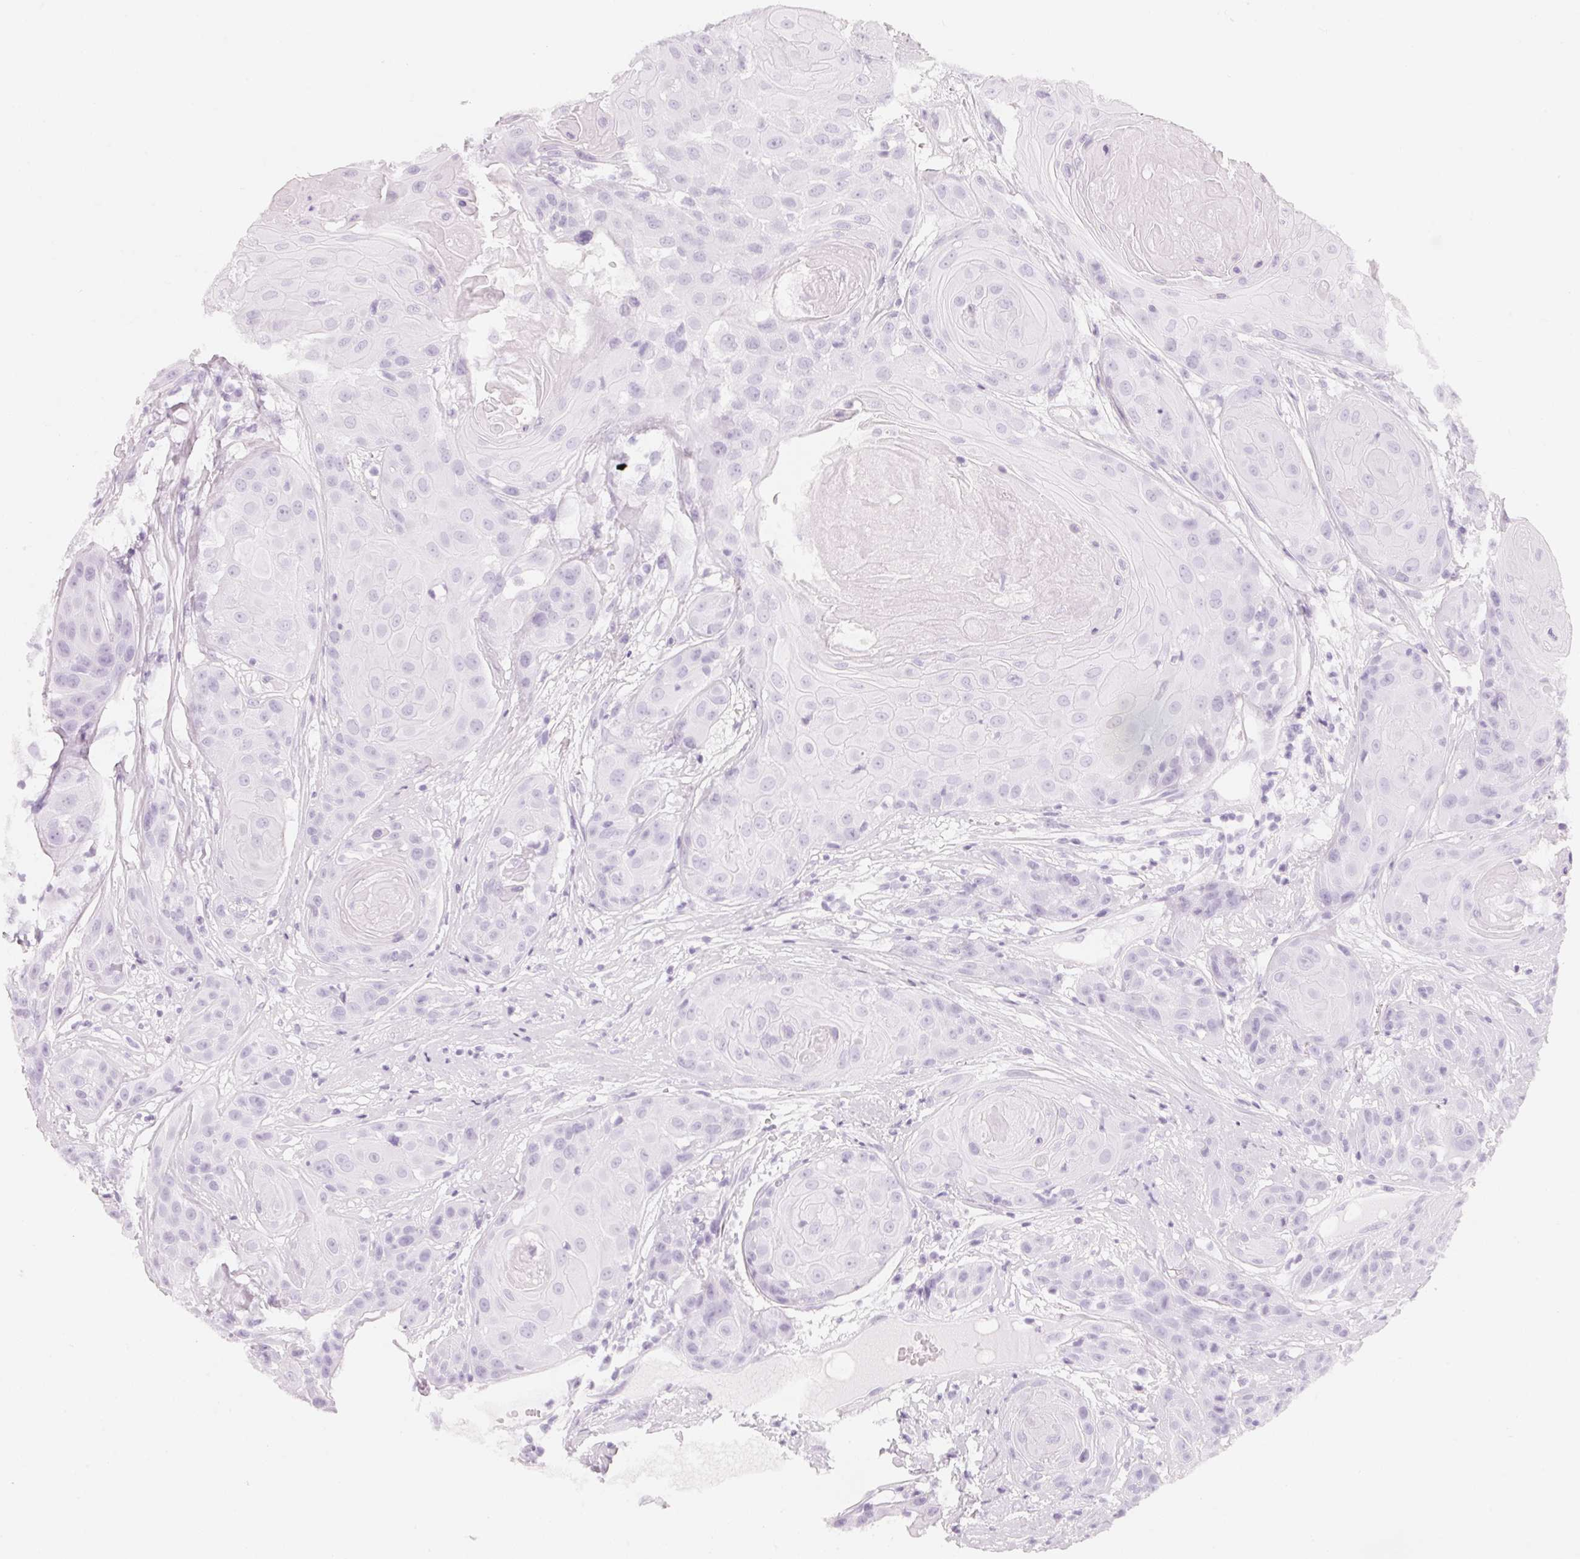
{"staining": {"intensity": "negative", "quantity": "none", "location": "none"}, "tissue": "head and neck cancer", "cell_type": "Tumor cells", "image_type": "cancer", "snomed": [{"axis": "morphology", "description": "Squamous cell carcinoma, NOS"}, {"axis": "topography", "description": "Skin"}, {"axis": "topography", "description": "Head-Neck"}], "caption": "Human head and neck cancer (squamous cell carcinoma) stained for a protein using immunohistochemistry (IHC) displays no staining in tumor cells.", "gene": "CFHR2", "patient": {"sex": "male", "age": 80}}